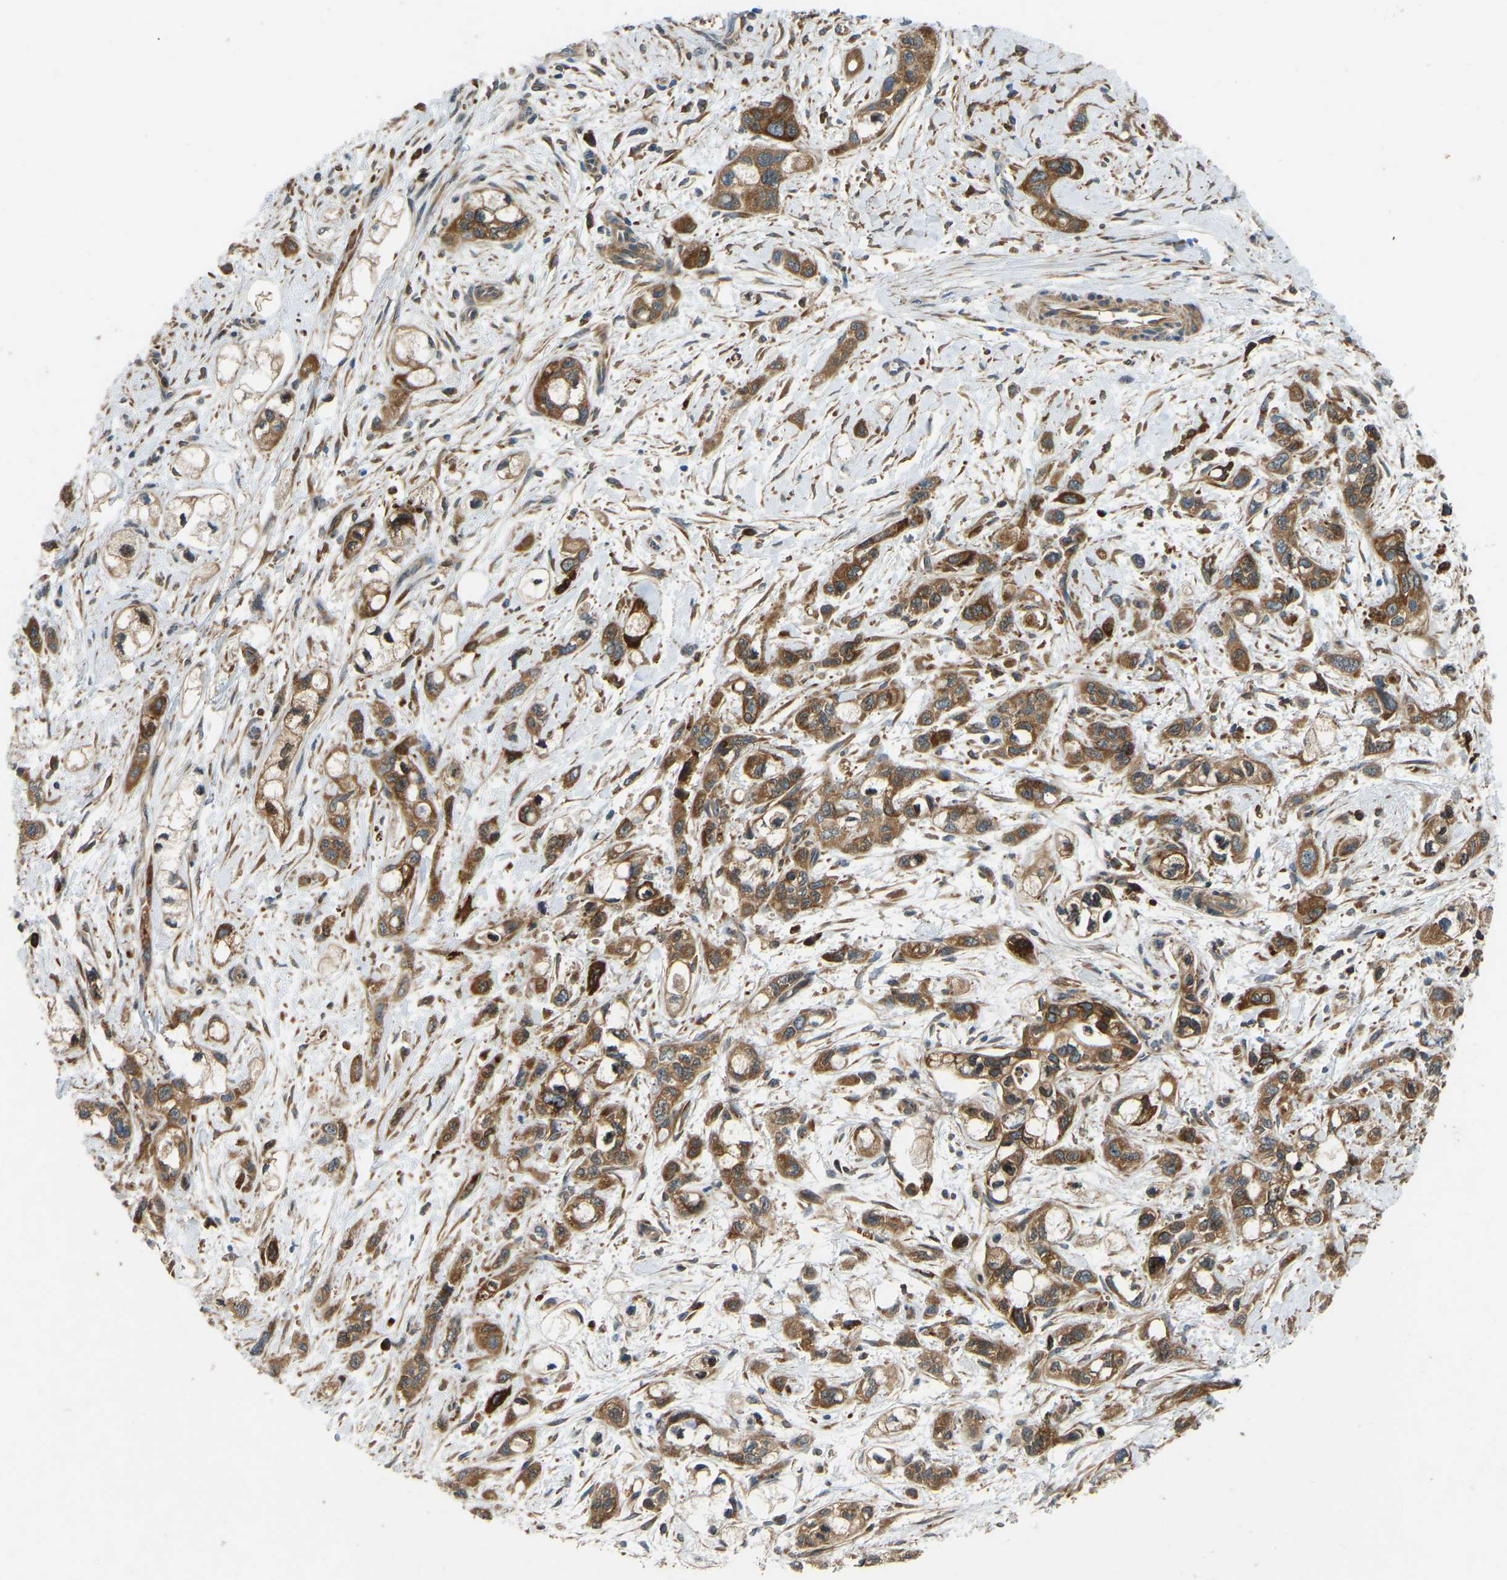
{"staining": {"intensity": "moderate", "quantity": ">75%", "location": "cytoplasmic/membranous"}, "tissue": "pancreatic cancer", "cell_type": "Tumor cells", "image_type": "cancer", "snomed": [{"axis": "morphology", "description": "Adenocarcinoma, NOS"}, {"axis": "topography", "description": "Pancreas"}], "caption": "Moderate cytoplasmic/membranous expression for a protein is present in approximately >75% of tumor cells of pancreatic cancer using immunohistochemistry (IHC).", "gene": "OS9", "patient": {"sex": "male", "age": 74}}